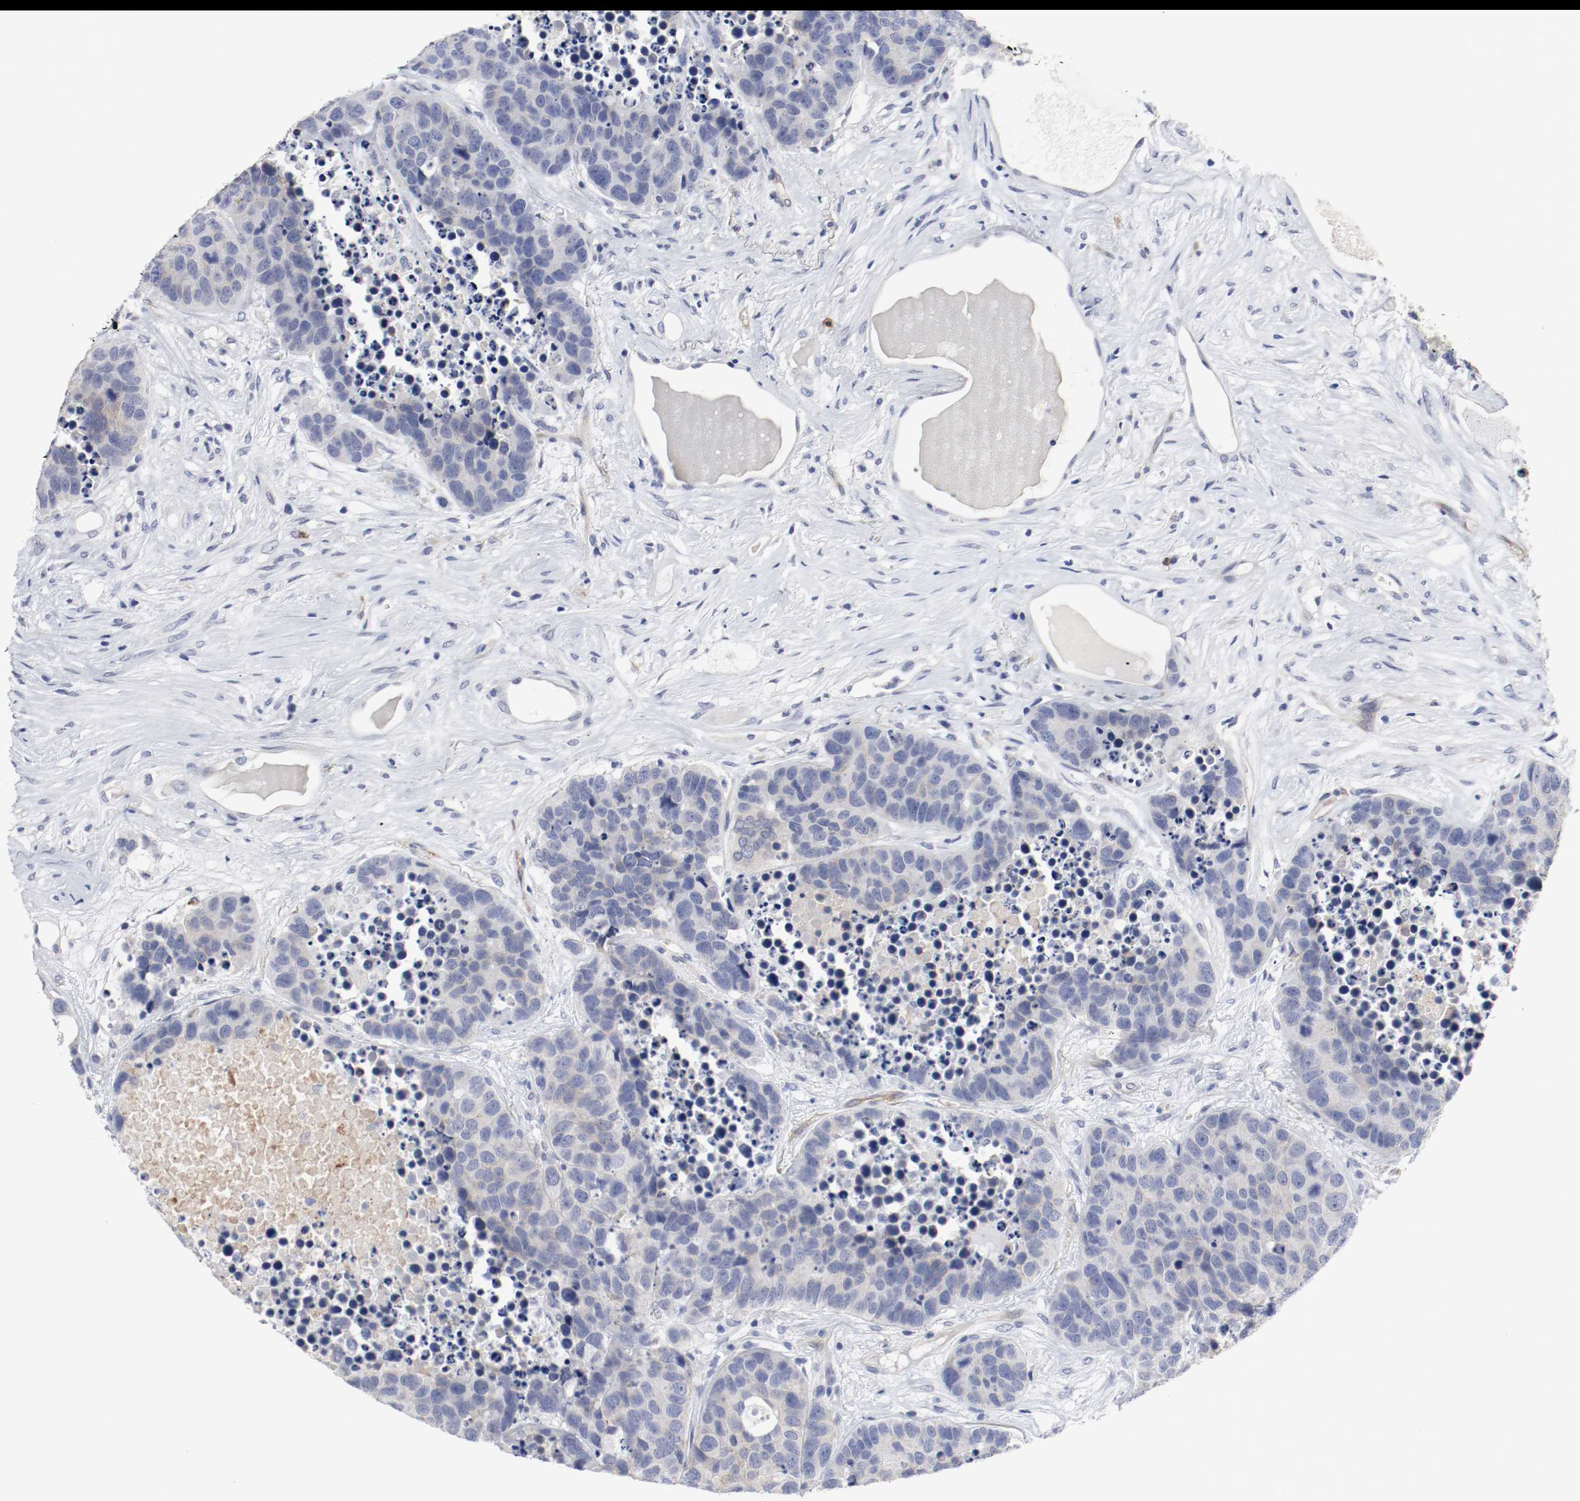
{"staining": {"intensity": "weak", "quantity": "<25%", "location": "cytoplasmic/membranous"}, "tissue": "carcinoid", "cell_type": "Tumor cells", "image_type": "cancer", "snomed": [{"axis": "morphology", "description": "Carcinoid, malignant, NOS"}, {"axis": "topography", "description": "Lung"}], "caption": "This is an IHC micrograph of human carcinoid. There is no positivity in tumor cells.", "gene": "KIT", "patient": {"sex": "male", "age": 60}}